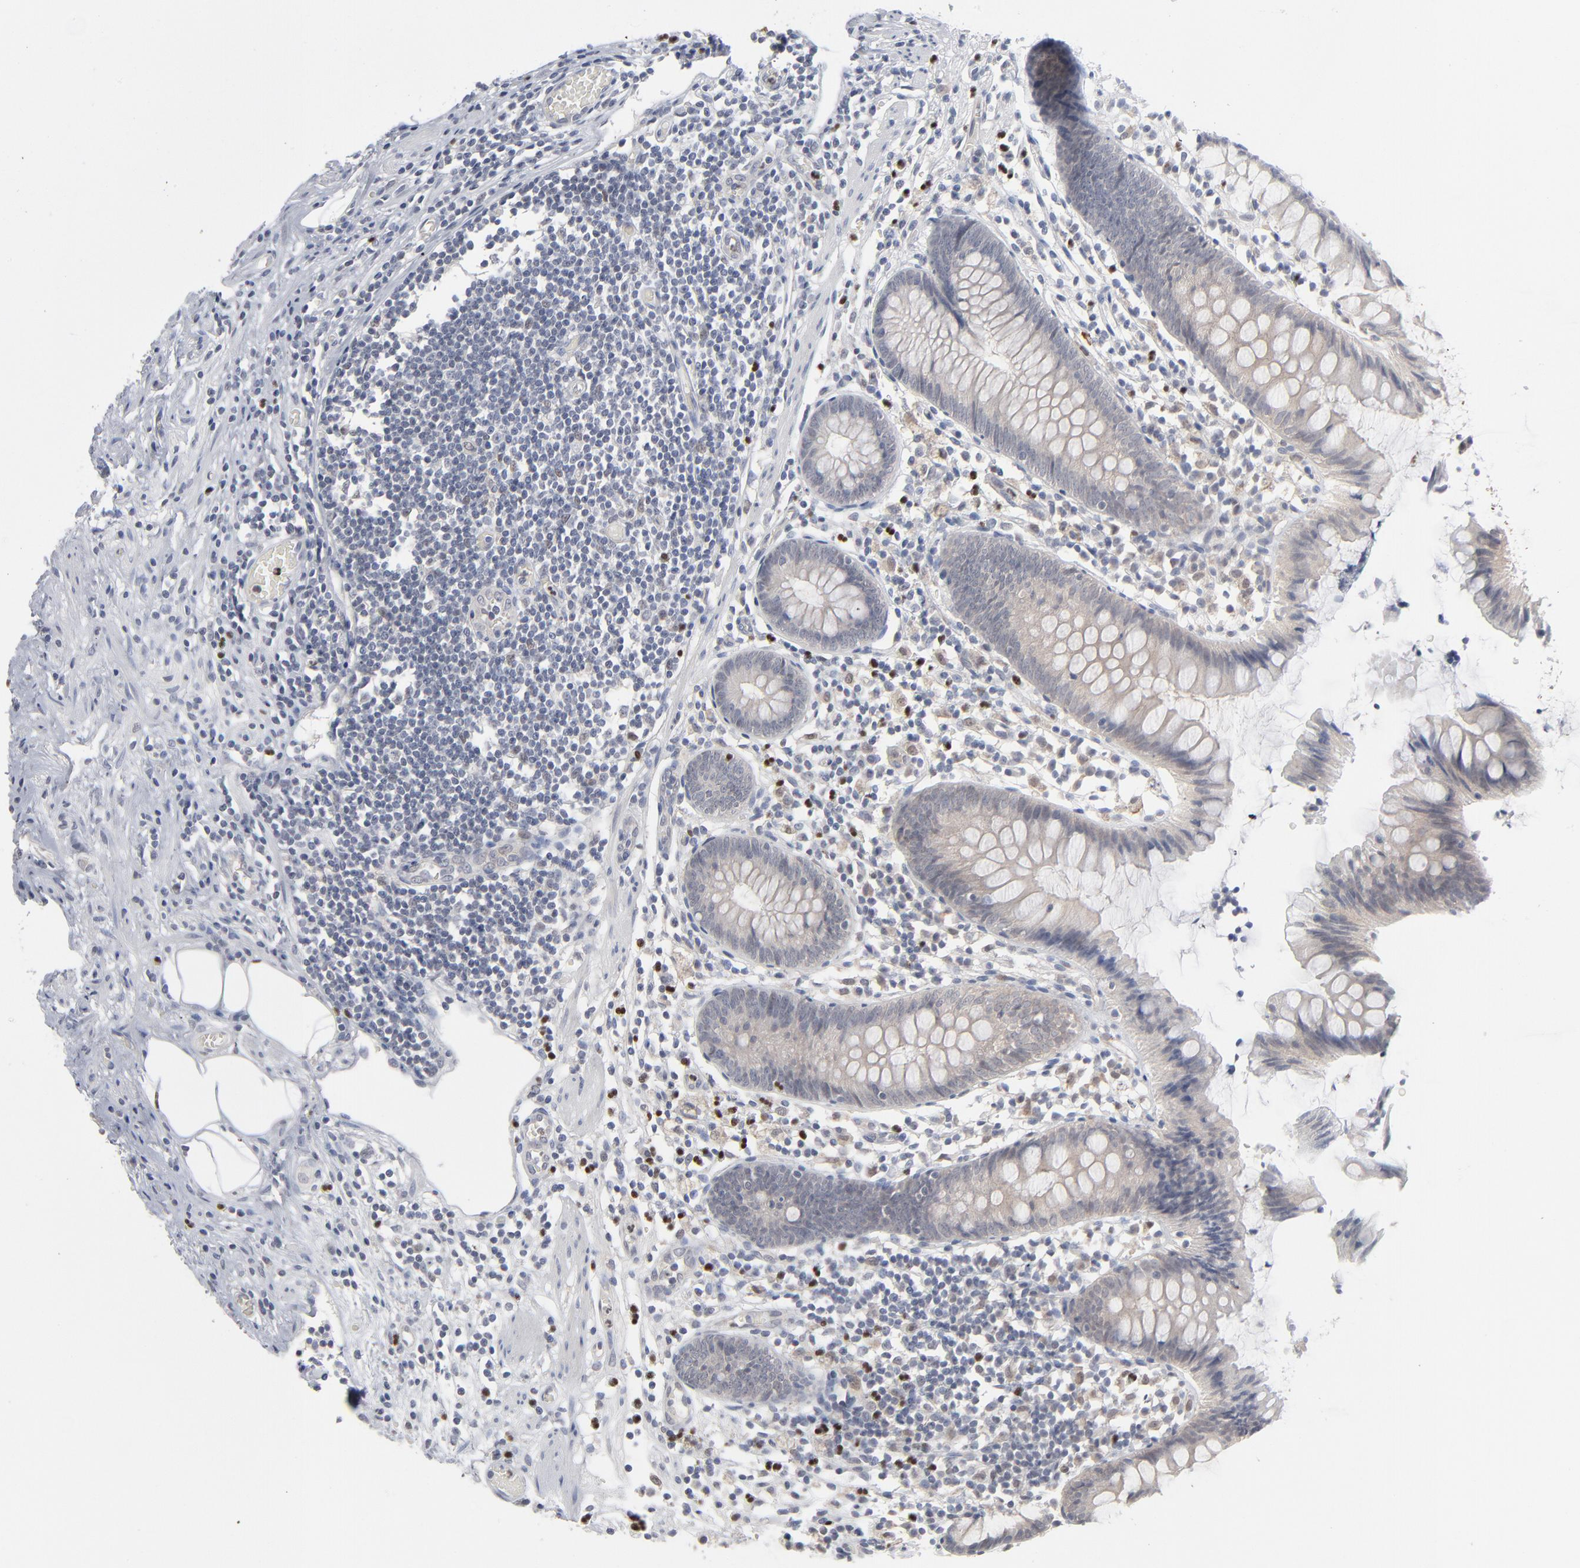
{"staining": {"intensity": "weak", "quantity": "25%-75%", "location": "cytoplasmic/membranous"}, "tissue": "appendix", "cell_type": "Glandular cells", "image_type": "normal", "snomed": [{"axis": "morphology", "description": "Normal tissue, NOS"}, {"axis": "topography", "description": "Appendix"}], "caption": "Appendix stained for a protein (brown) demonstrates weak cytoplasmic/membranous positive expression in about 25%-75% of glandular cells.", "gene": "FOXN2", "patient": {"sex": "male", "age": 38}}